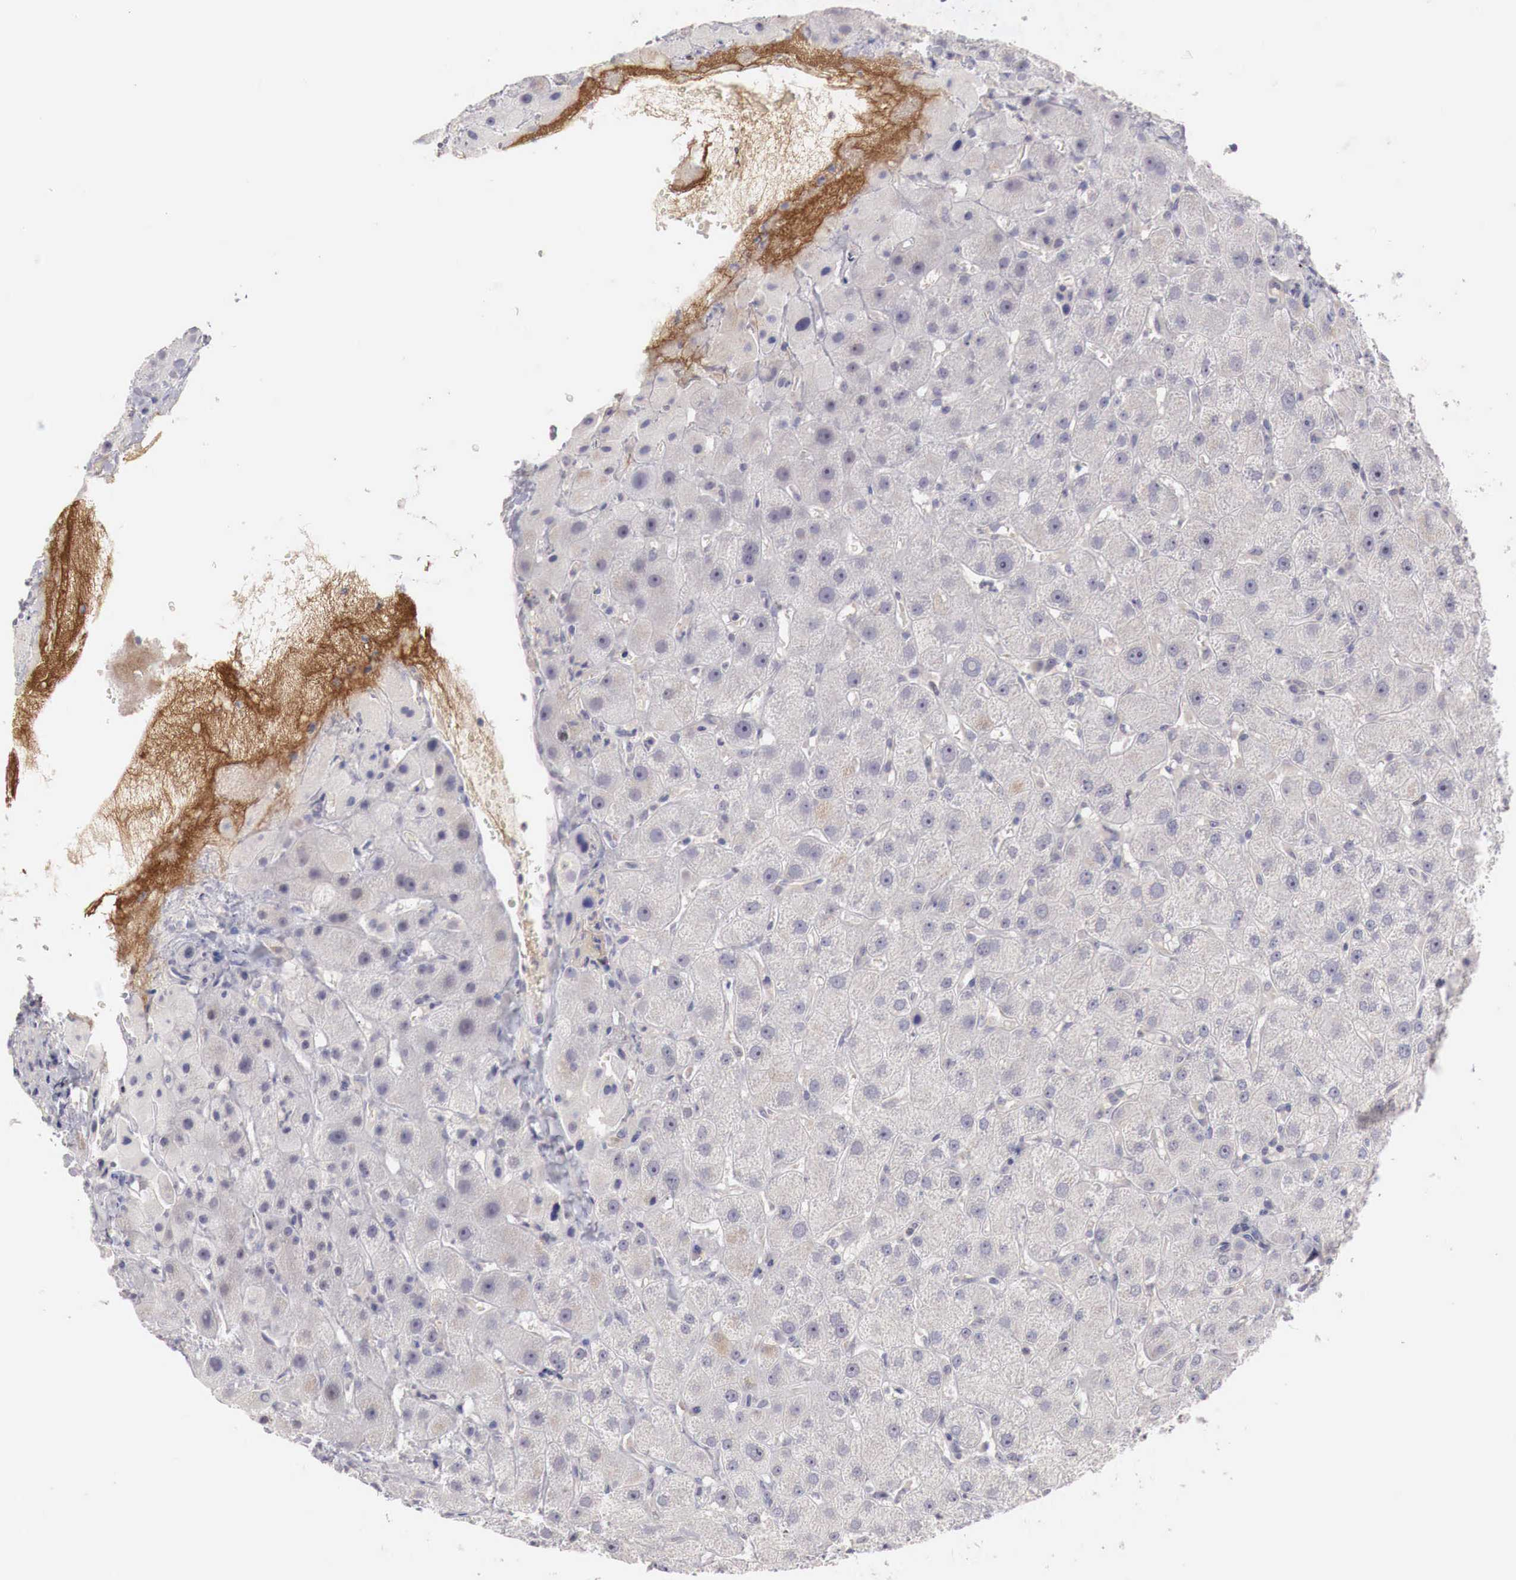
{"staining": {"intensity": "negative", "quantity": "none", "location": "none"}, "tissue": "liver", "cell_type": "Cholangiocytes", "image_type": "normal", "snomed": [{"axis": "morphology", "description": "Normal tissue, NOS"}, {"axis": "topography", "description": "Liver"}], "caption": "This is an immunohistochemistry image of normal liver. There is no staining in cholangiocytes.", "gene": "GATA1", "patient": {"sex": "female", "age": 79}}